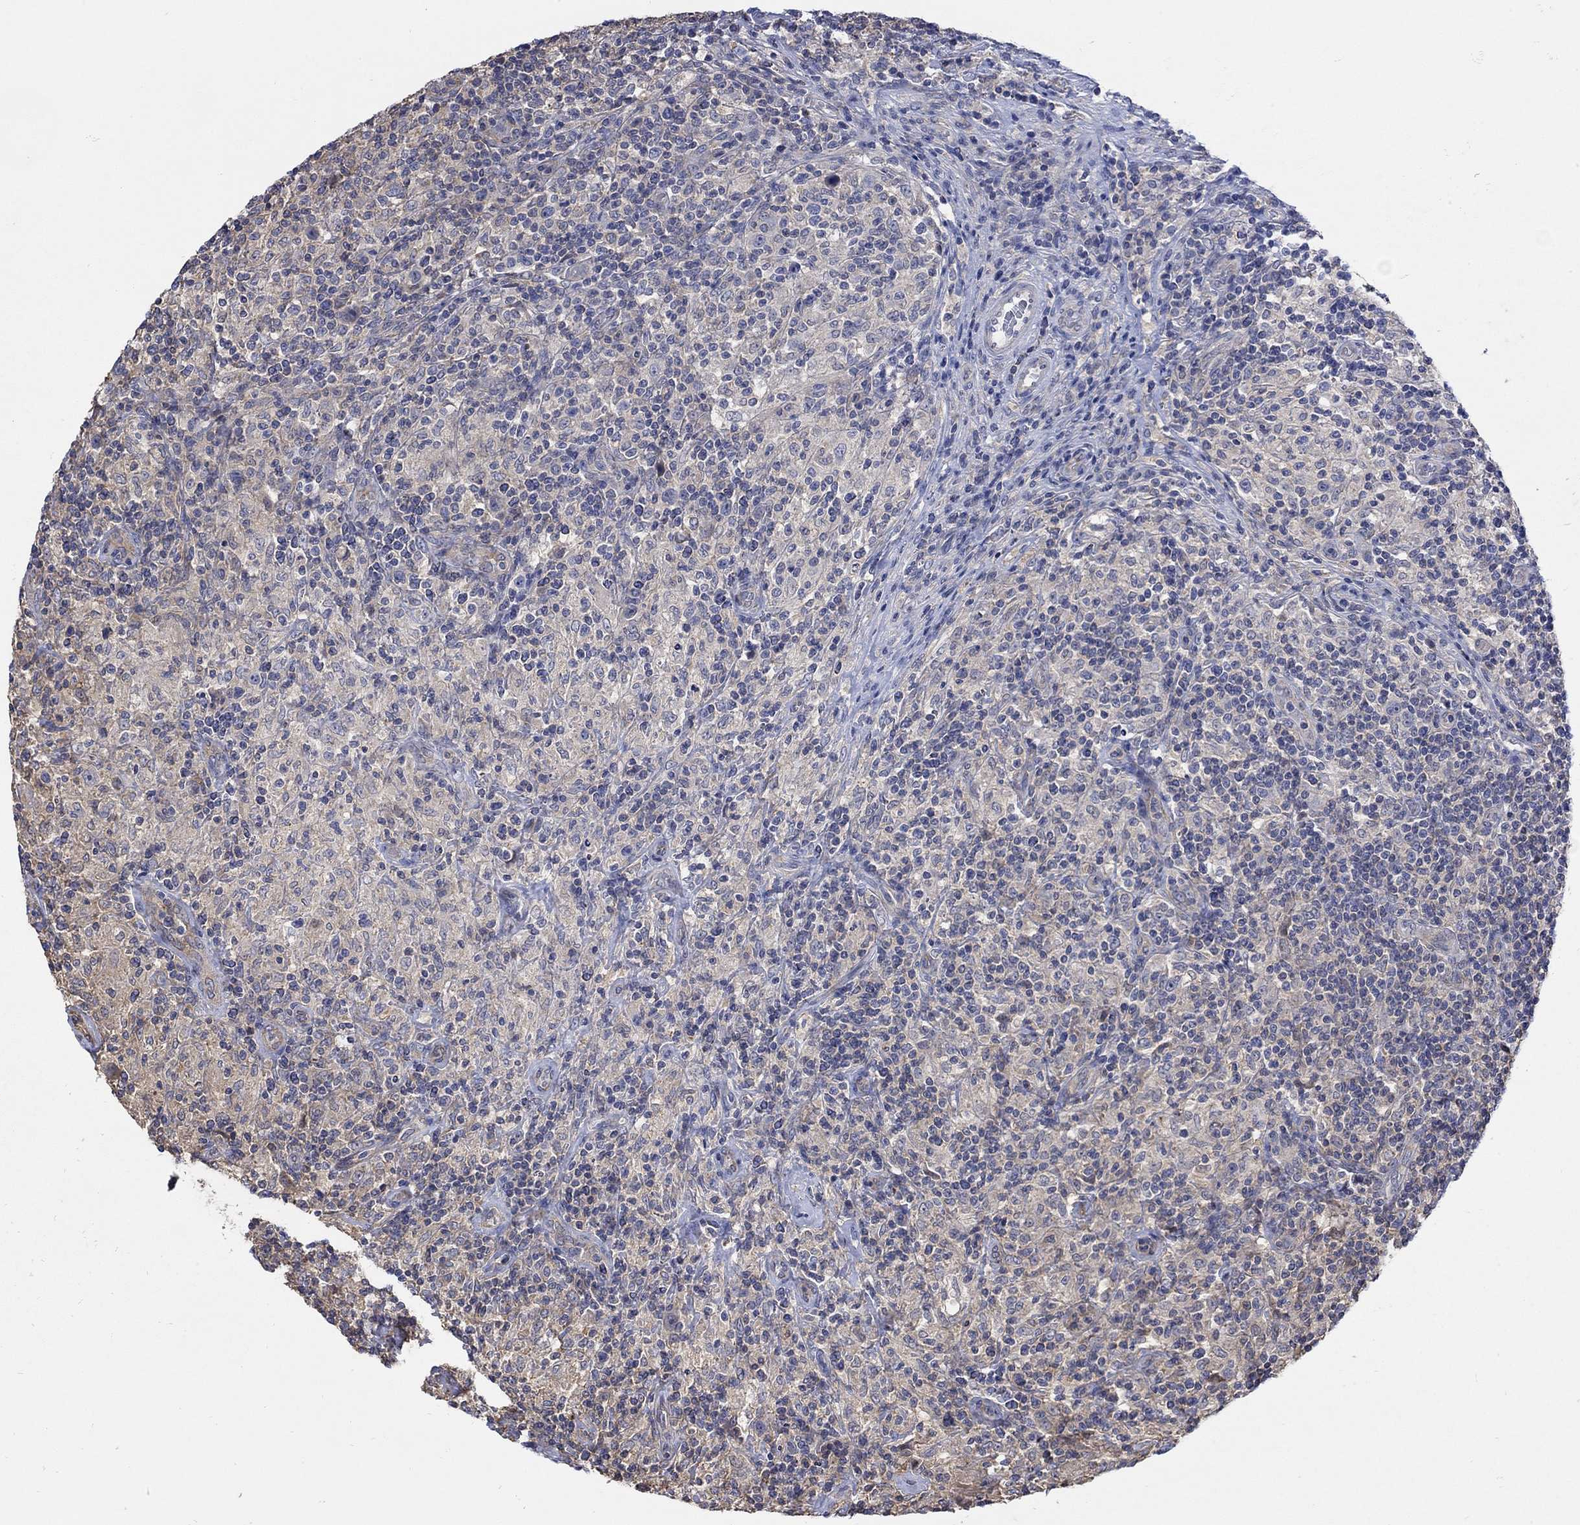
{"staining": {"intensity": "negative", "quantity": "none", "location": "none"}, "tissue": "lymphoma", "cell_type": "Tumor cells", "image_type": "cancer", "snomed": [{"axis": "morphology", "description": "Hodgkin's disease, NOS"}, {"axis": "topography", "description": "Lymph node"}], "caption": "High magnification brightfield microscopy of Hodgkin's disease stained with DAB (3,3'-diaminobenzidine) (brown) and counterstained with hematoxylin (blue): tumor cells show no significant positivity.", "gene": "TEKT3", "patient": {"sex": "male", "age": 70}}